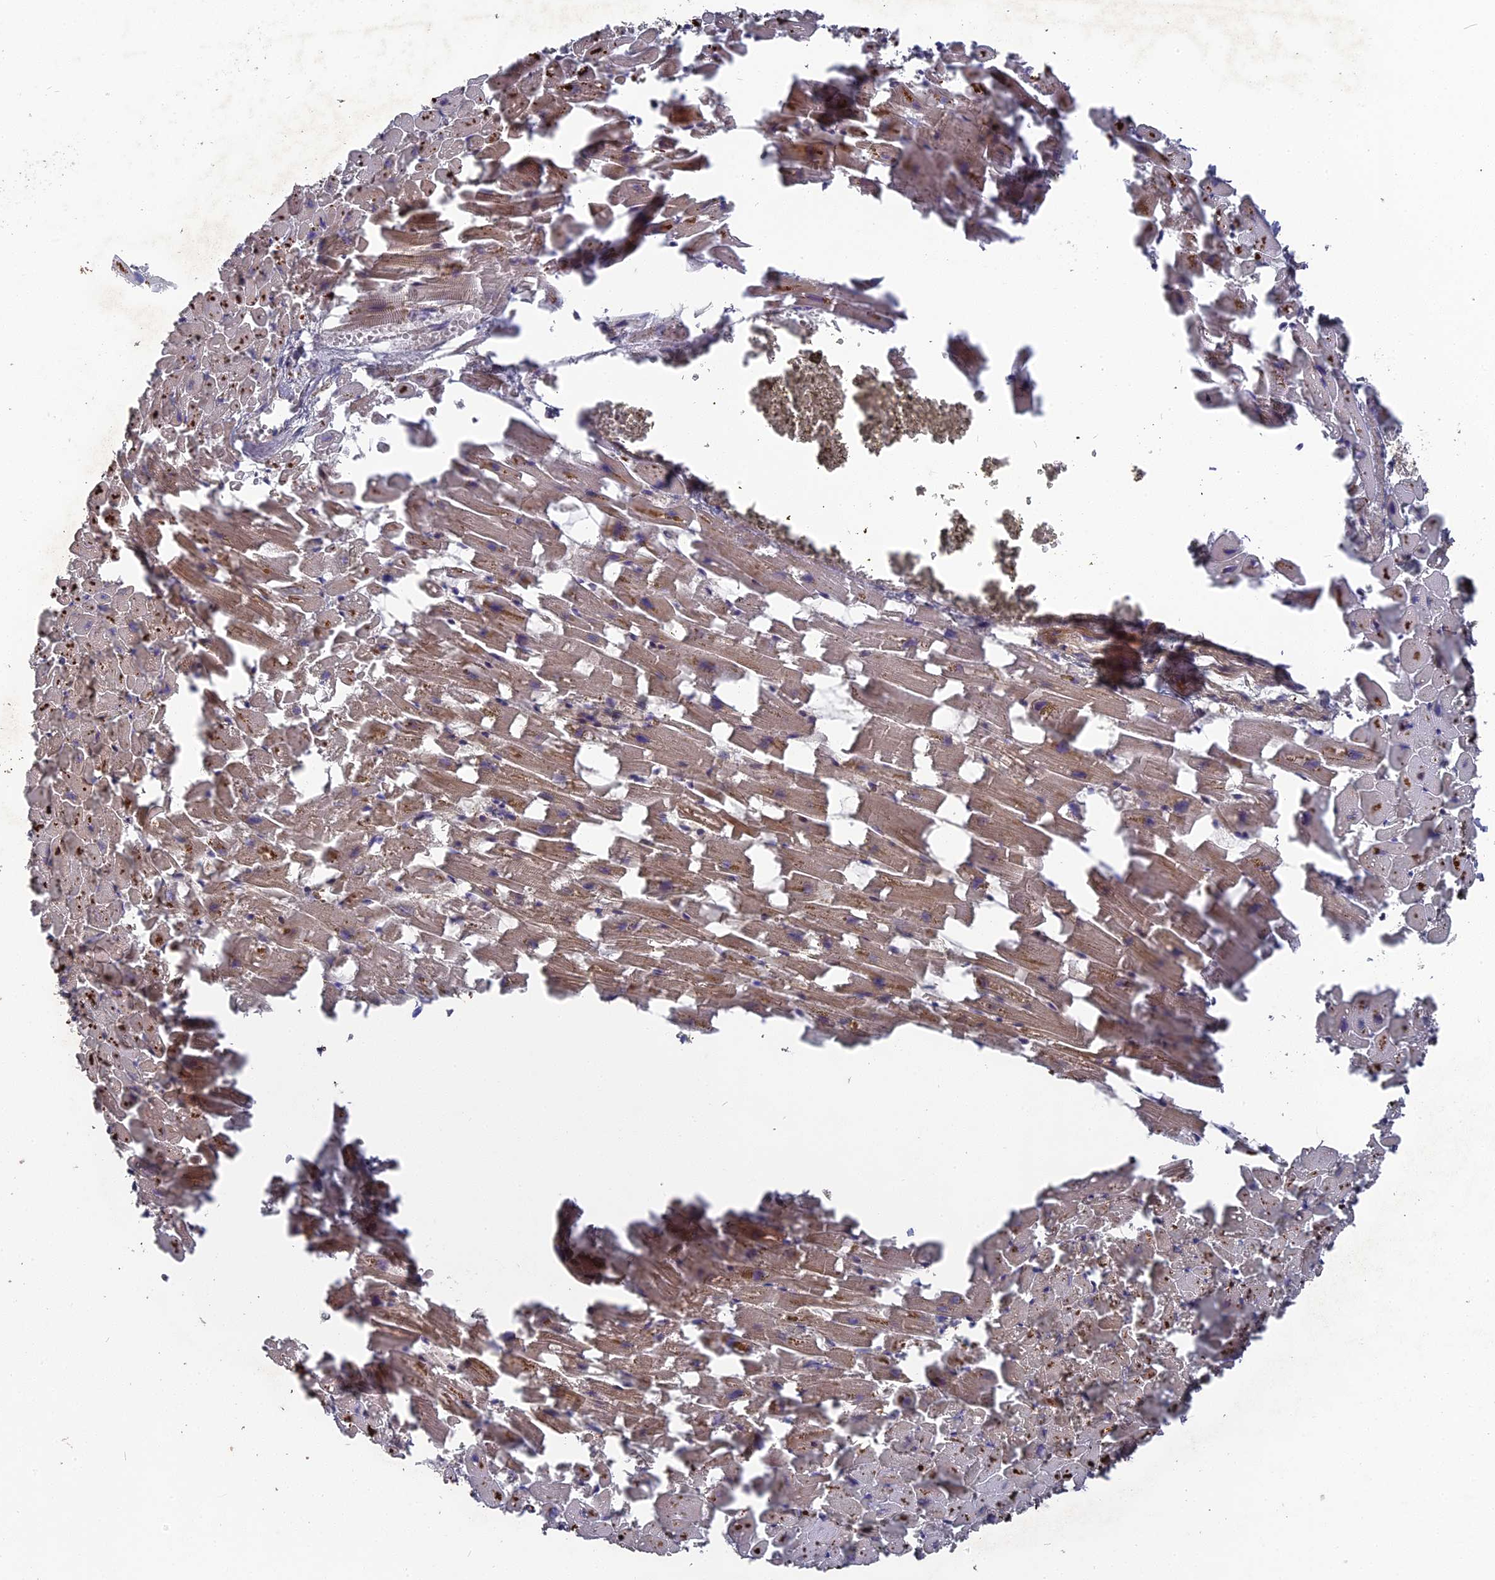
{"staining": {"intensity": "weak", "quantity": ">75%", "location": "cytoplasmic/membranous"}, "tissue": "heart muscle", "cell_type": "Cardiomyocytes", "image_type": "normal", "snomed": [{"axis": "morphology", "description": "Normal tissue, NOS"}, {"axis": "topography", "description": "Heart"}], "caption": "This image displays immunohistochemistry (IHC) staining of normal human heart muscle, with low weak cytoplasmic/membranous staining in approximately >75% of cardiomyocytes.", "gene": "DEF8", "patient": {"sex": "female", "age": 64}}